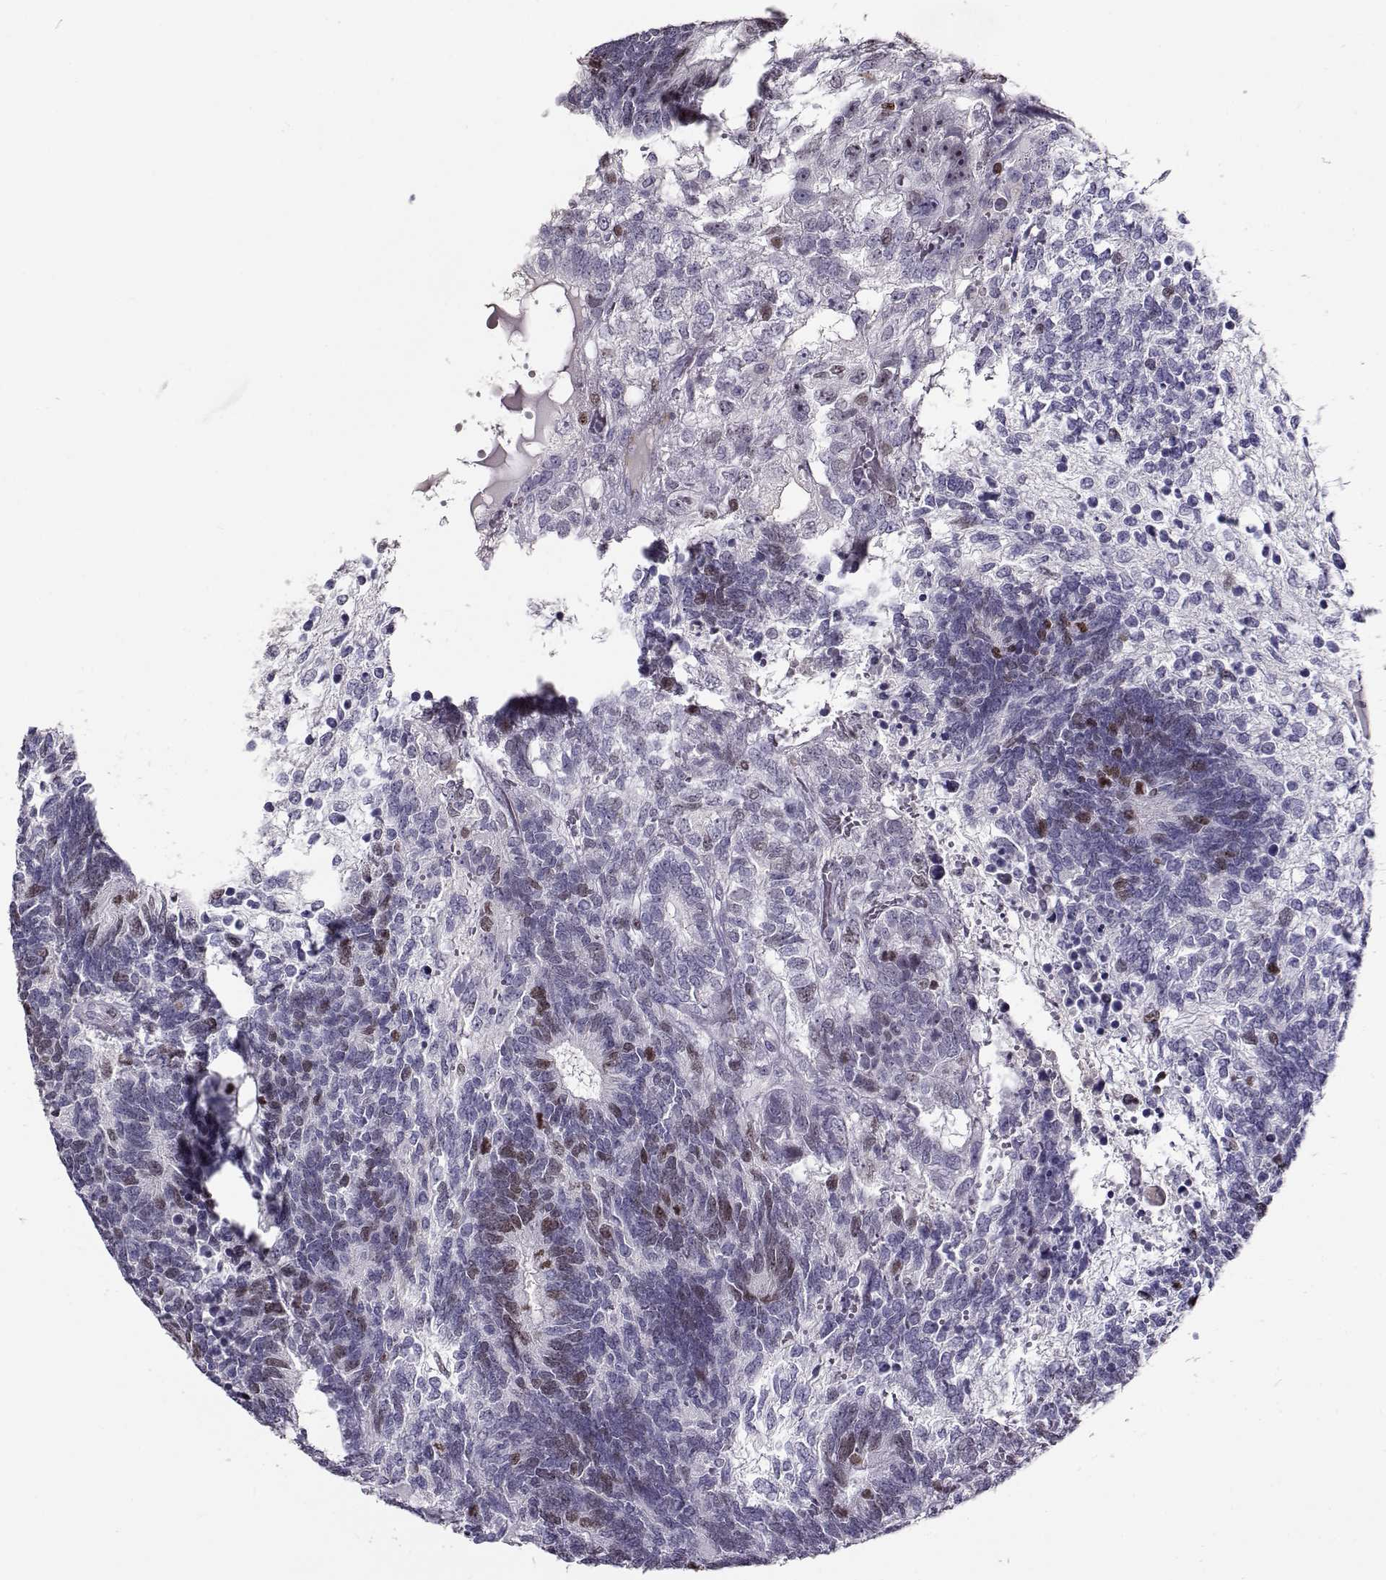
{"staining": {"intensity": "weak", "quantity": "<25%", "location": "nuclear"}, "tissue": "testis cancer", "cell_type": "Tumor cells", "image_type": "cancer", "snomed": [{"axis": "morphology", "description": "Seminoma, NOS"}, {"axis": "morphology", "description": "Carcinoma, Embryonal, NOS"}, {"axis": "topography", "description": "Testis"}], "caption": "This is a histopathology image of immunohistochemistry (IHC) staining of embryonal carcinoma (testis), which shows no expression in tumor cells.", "gene": "NPW", "patient": {"sex": "male", "age": 41}}